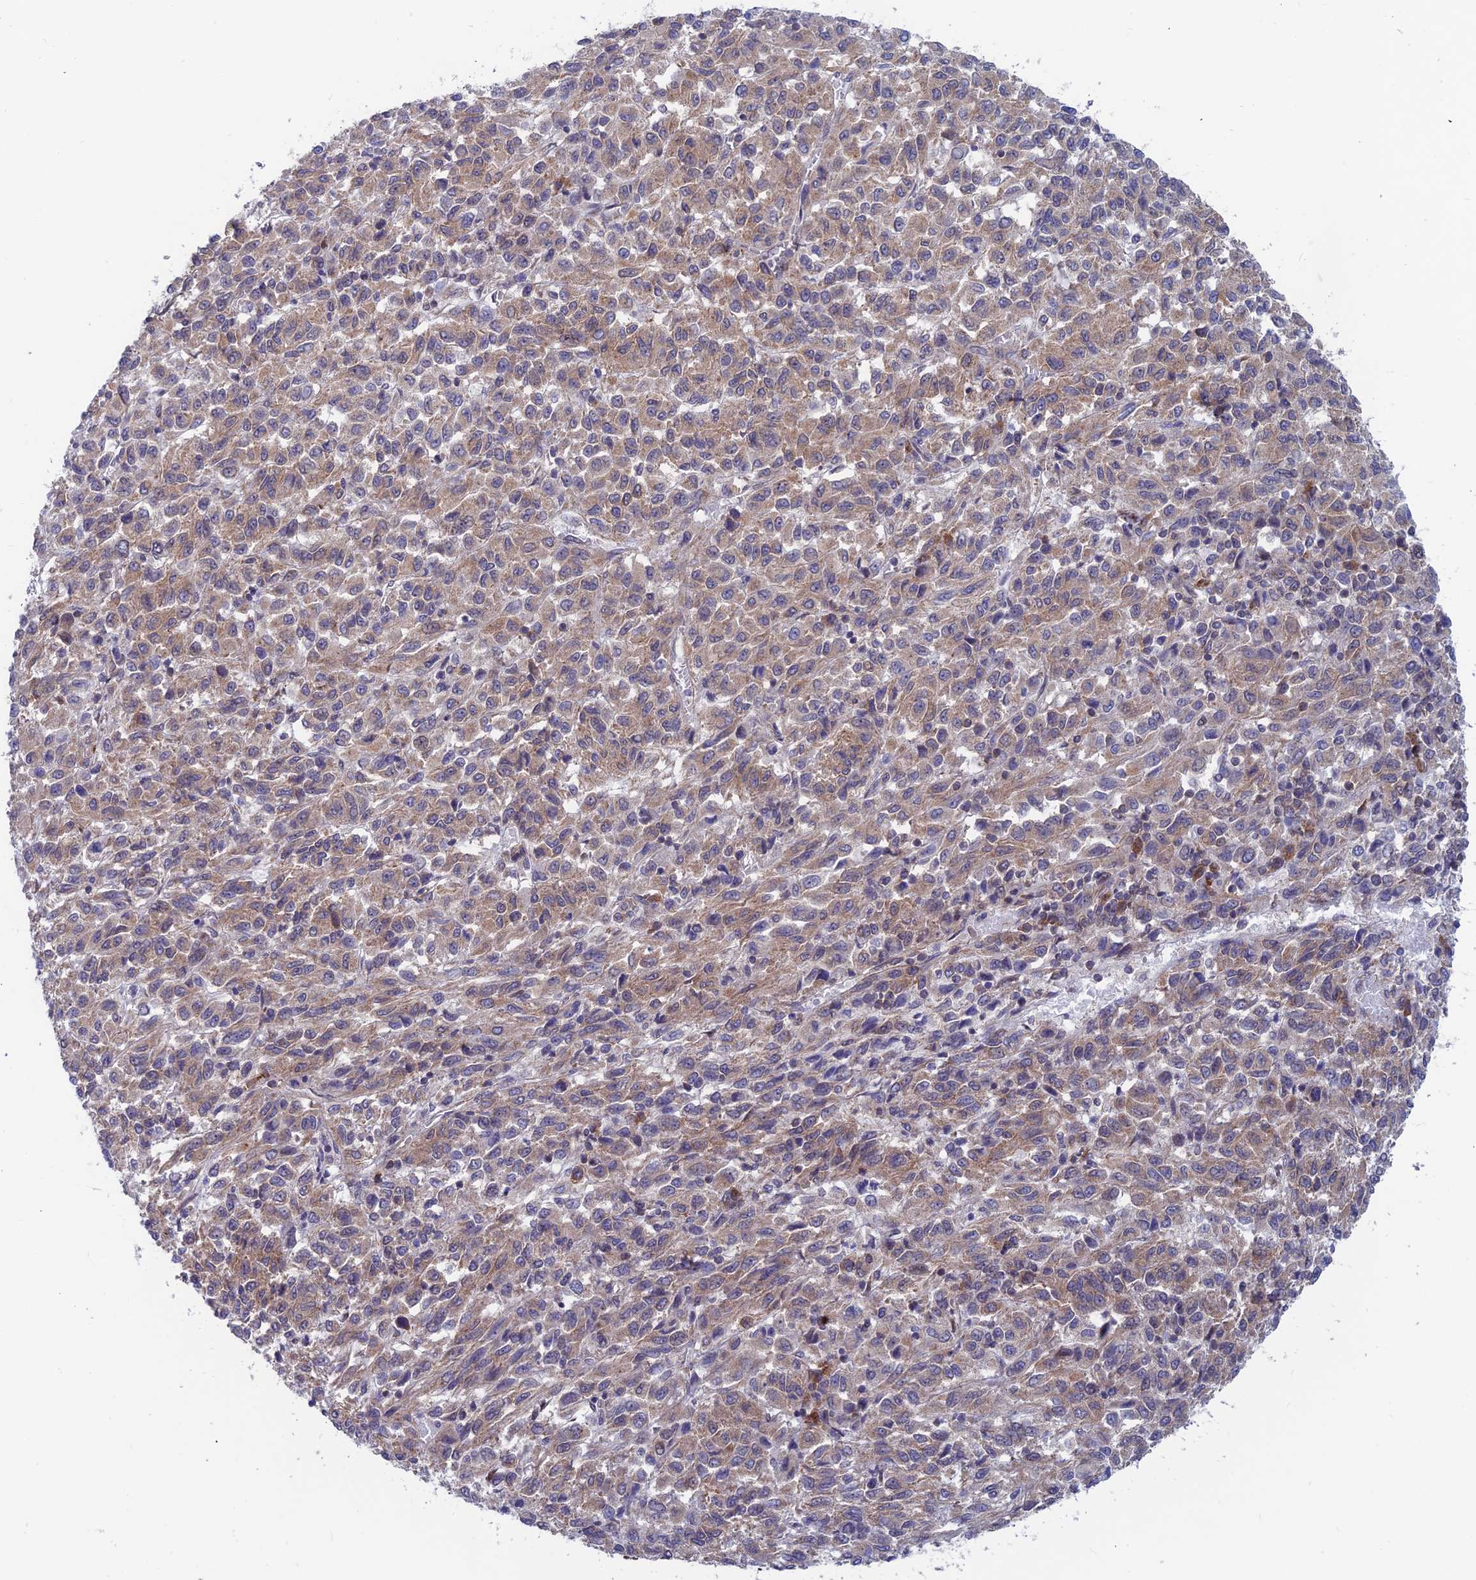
{"staining": {"intensity": "moderate", "quantity": ">75%", "location": "cytoplasmic/membranous"}, "tissue": "melanoma", "cell_type": "Tumor cells", "image_type": "cancer", "snomed": [{"axis": "morphology", "description": "Malignant melanoma, Metastatic site"}, {"axis": "topography", "description": "Lung"}], "caption": "Malignant melanoma (metastatic site) tissue shows moderate cytoplasmic/membranous staining in about >75% of tumor cells, visualized by immunohistochemistry. (Stains: DAB (3,3'-diaminobenzidine) in brown, nuclei in blue, Microscopy: brightfield microscopy at high magnification).", "gene": "IGBP1", "patient": {"sex": "male", "age": 64}}